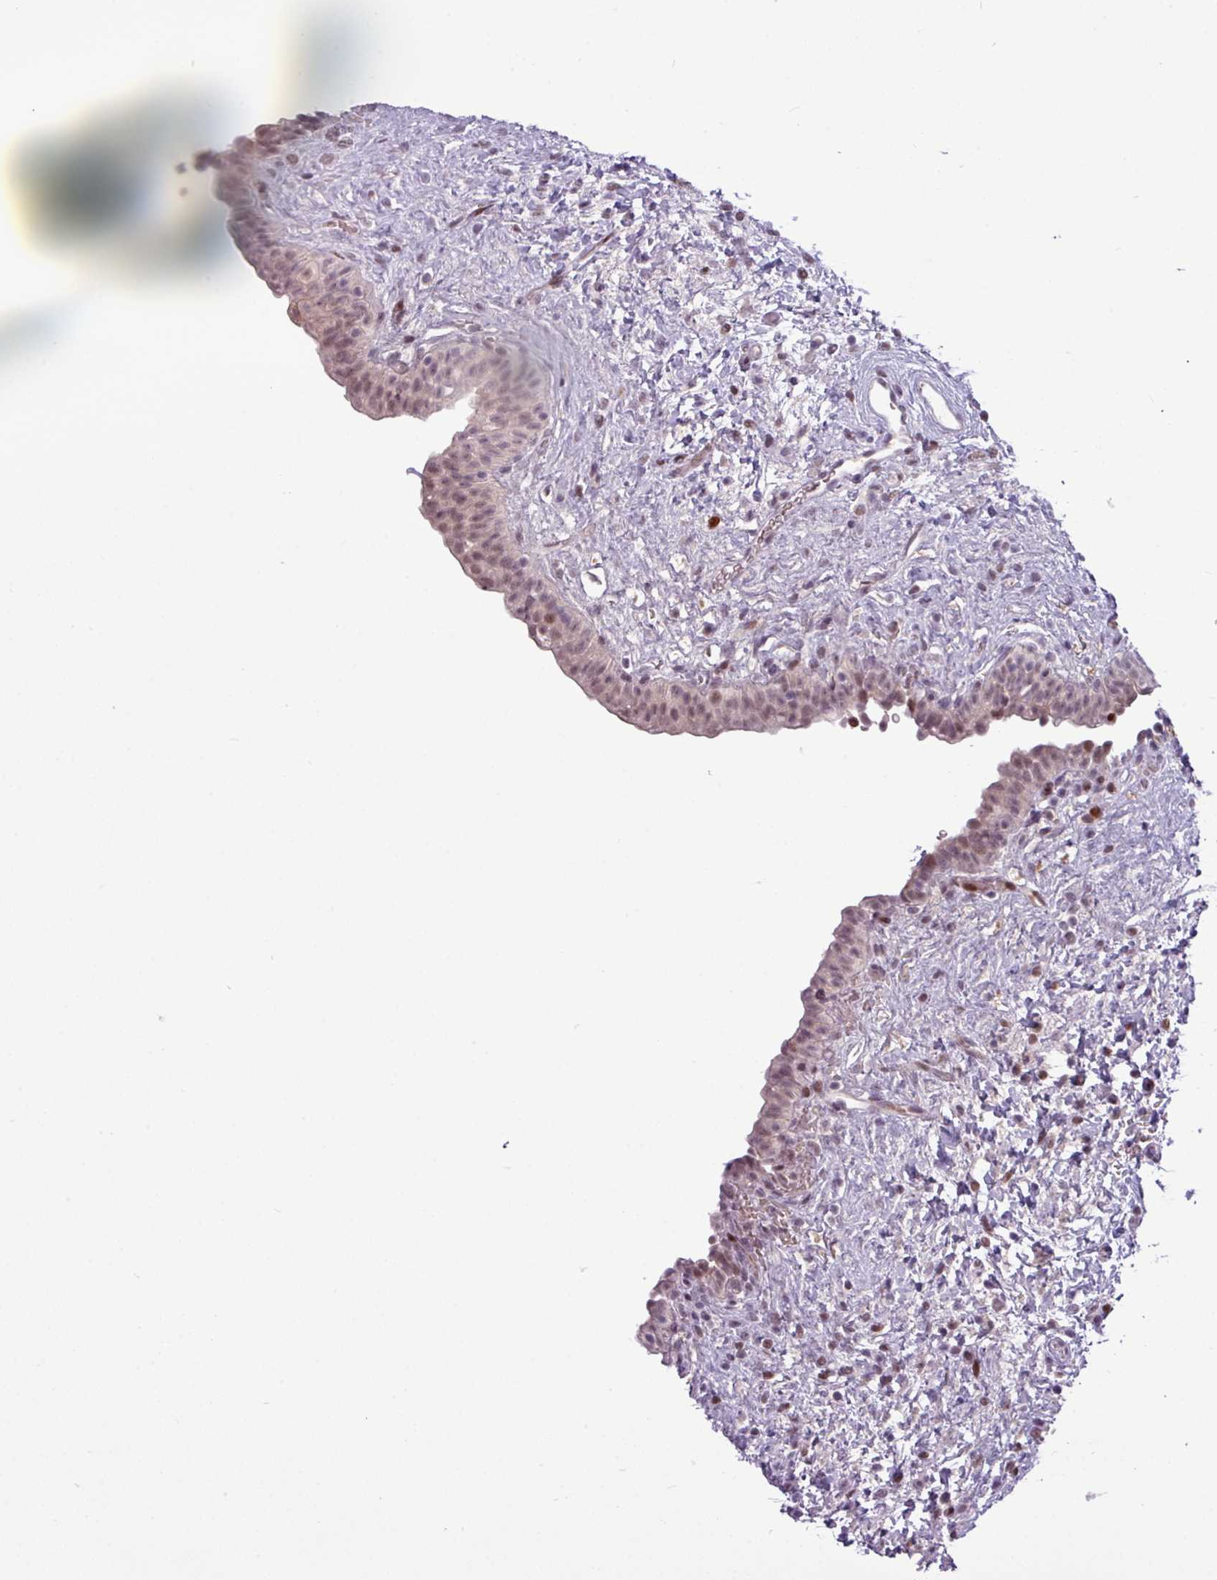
{"staining": {"intensity": "weak", "quantity": "25%-75%", "location": "cytoplasmic/membranous,nuclear"}, "tissue": "urinary bladder", "cell_type": "Urothelial cells", "image_type": "normal", "snomed": [{"axis": "morphology", "description": "Normal tissue, NOS"}, {"axis": "topography", "description": "Urinary bladder"}], "caption": "Immunohistochemistry (IHC) photomicrograph of normal urinary bladder stained for a protein (brown), which exhibits low levels of weak cytoplasmic/membranous,nuclear staining in approximately 25%-75% of urothelial cells.", "gene": "SLC66A2", "patient": {"sex": "male", "age": 69}}